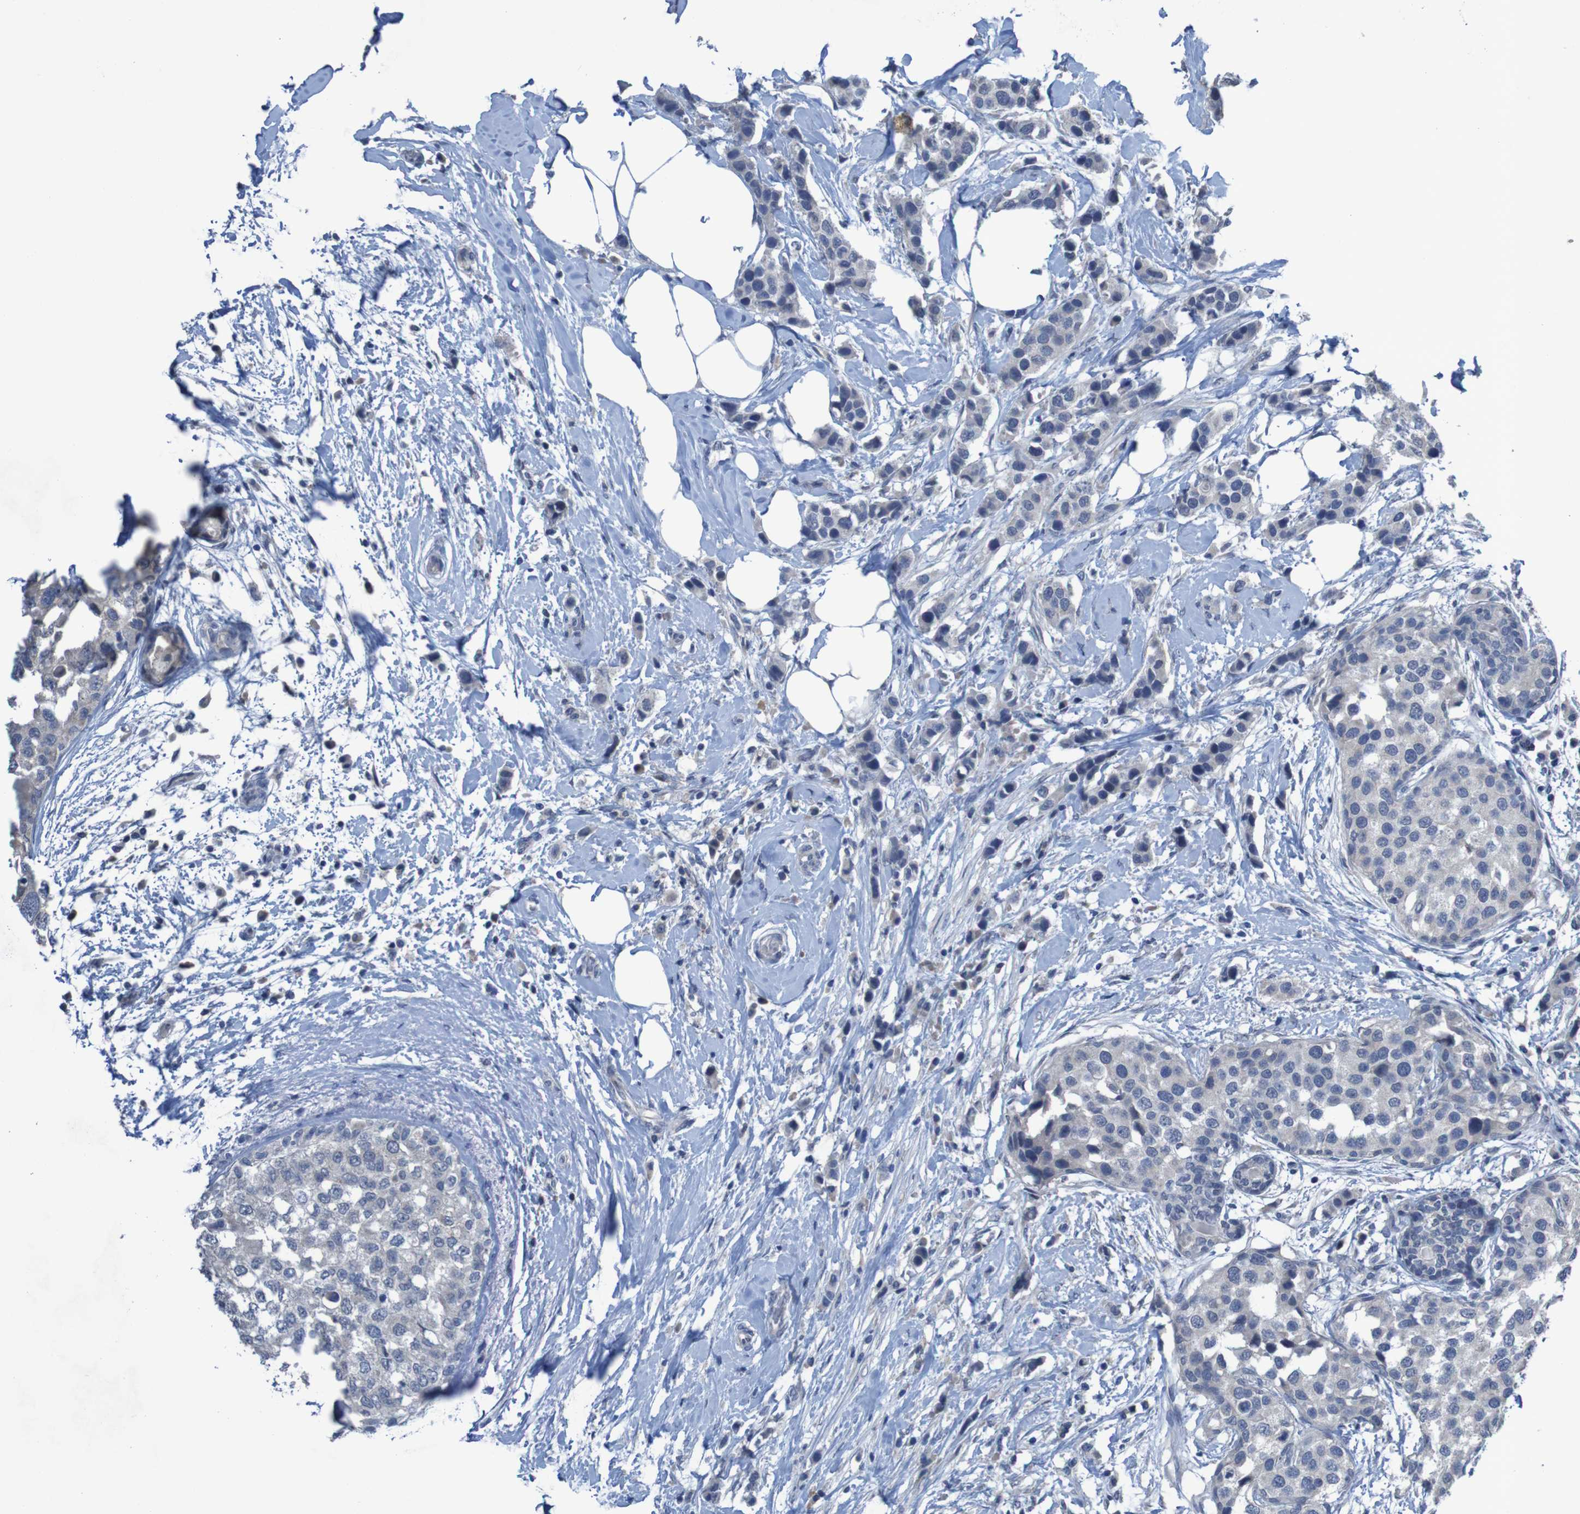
{"staining": {"intensity": "weak", "quantity": "<25%", "location": "cytoplasmic/membranous"}, "tissue": "breast cancer", "cell_type": "Tumor cells", "image_type": "cancer", "snomed": [{"axis": "morphology", "description": "Normal tissue, NOS"}, {"axis": "morphology", "description": "Duct carcinoma"}, {"axis": "topography", "description": "Breast"}], "caption": "There is no significant staining in tumor cells of breast cancer. (Stains: DAB IHC with hematoxylin counter stain, Microscopy: brightfield microscopy at high magnification).", "gene": "CLDN18", "patient": {"sex": "female", "age": 50}}